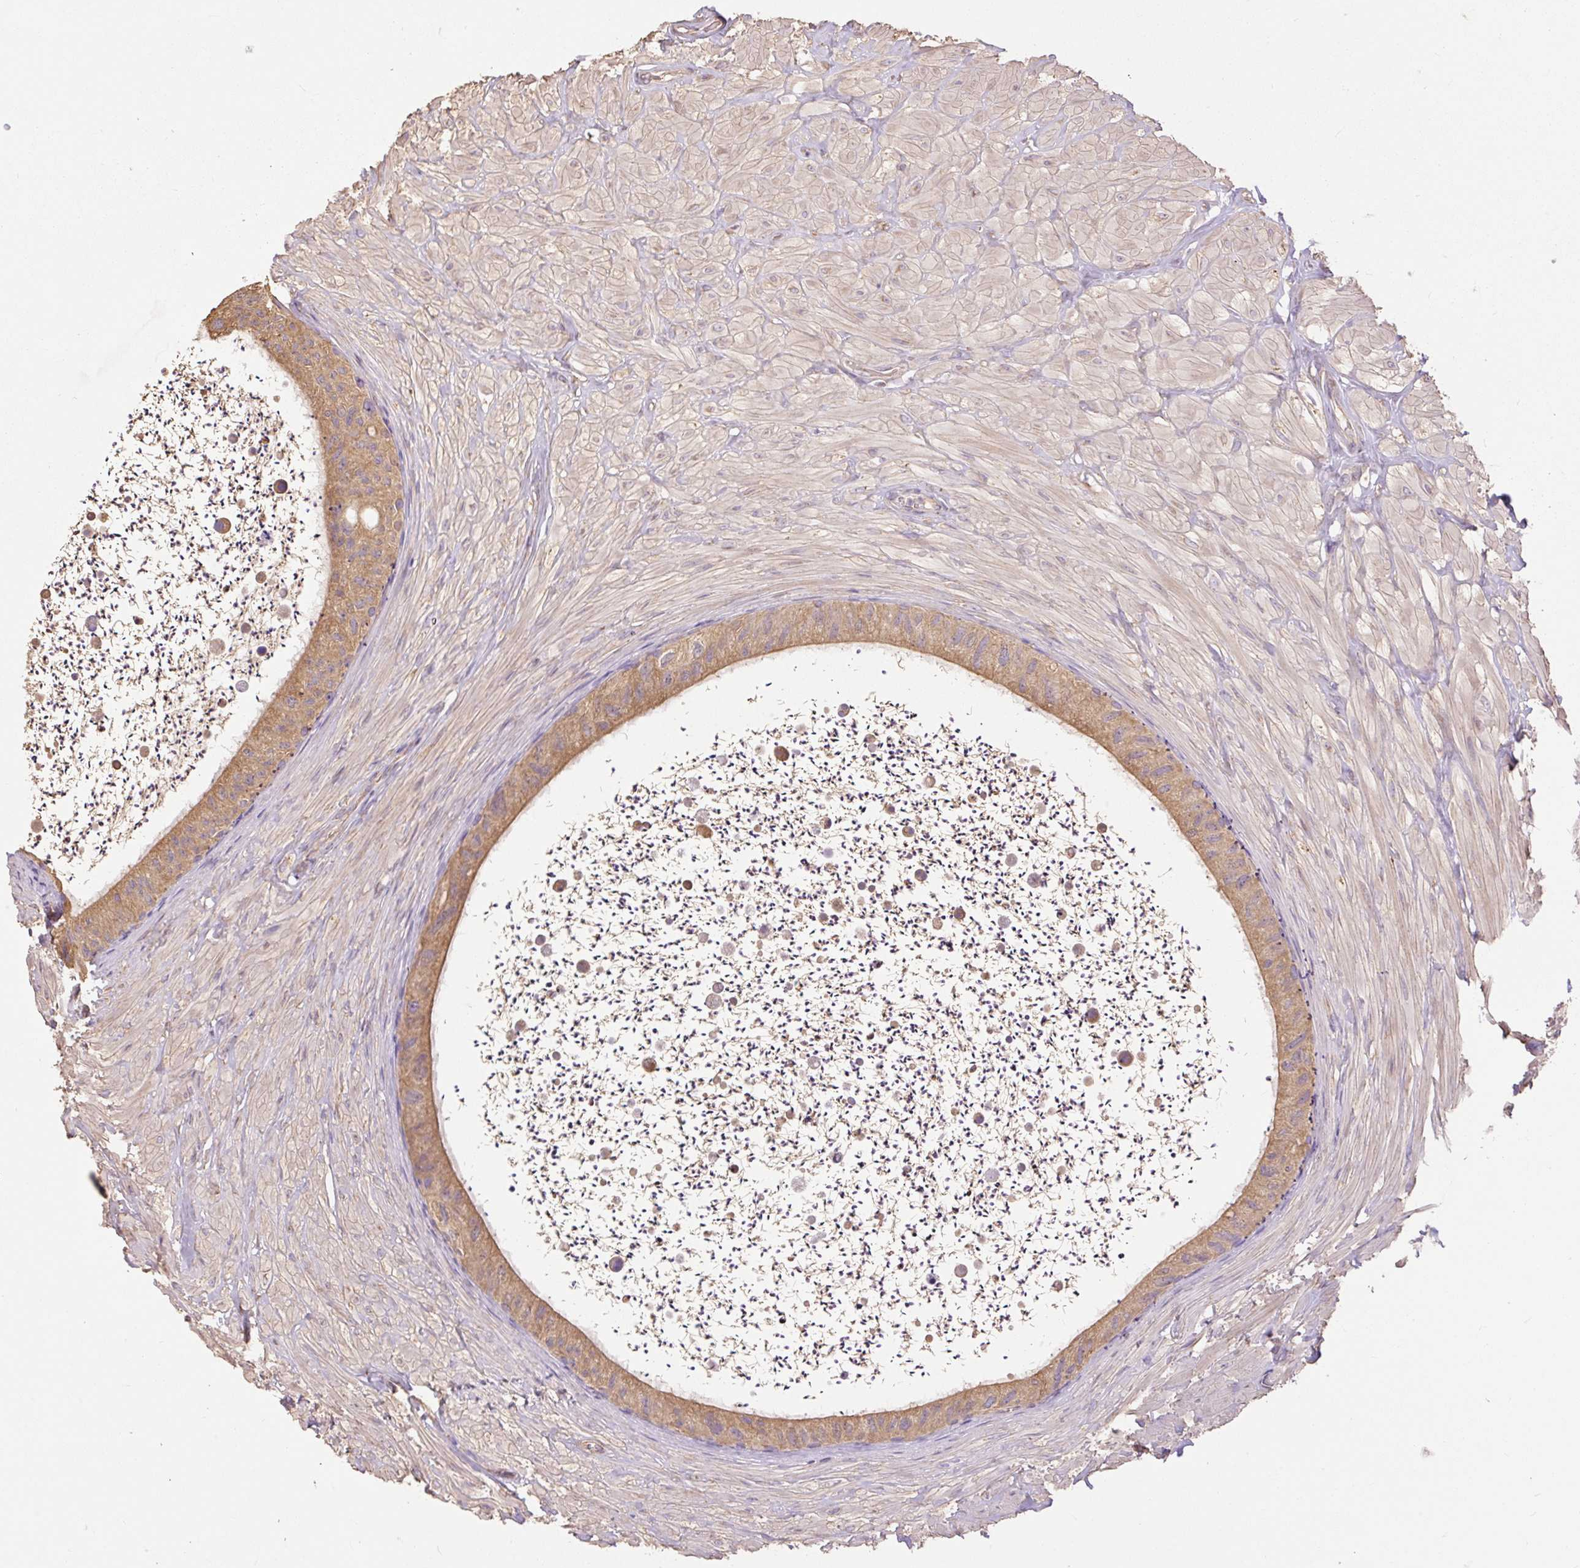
{"staining": {"intensity": "moderate", "quantity": ">75%", "location": "cytoplasmic/membranous"}, "tissue": "epididymis", "cell_type": "Glandular cells", "image_type": "normal", "snomed": [{"axis": "morphology", "description": "Normal tissue, NOS"}, {"axis": "topography", "description": "Epididymis"}, {"axis": "topography", "description": "Peripheral nerve tissue"}], "caption": "This micrograph exhibits immunohistochemistry staining of normal epididymis, with medium moderate cytoplasmic/membranous staining in approximately >75% of glandular cells.", "gene": "DESI1", "patient": {"sex": "male", "age": 32}}